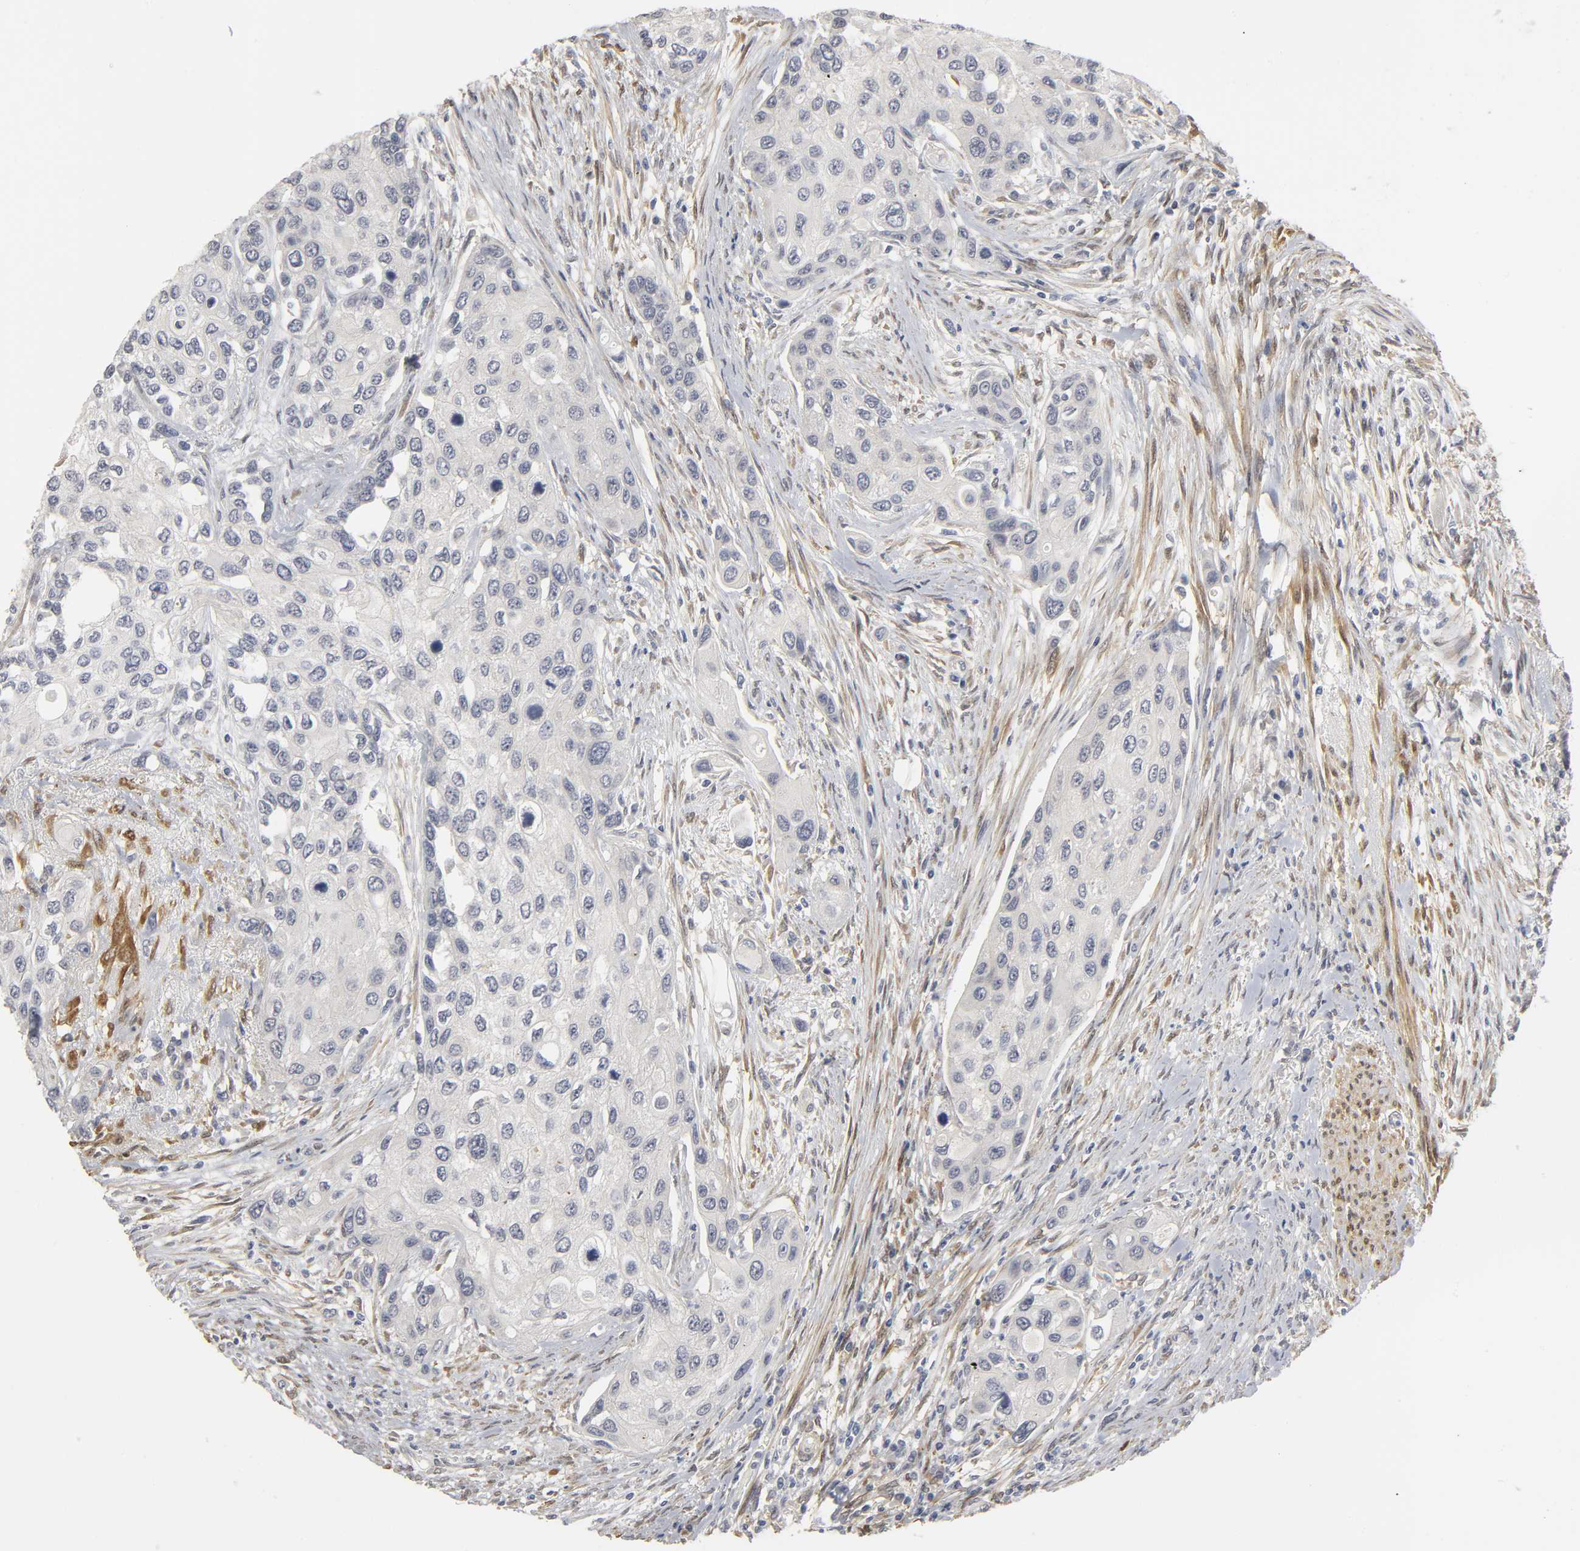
{"staining": {"intensity": "negative", "quantity": "none", "location": "none"}, "tissue": "urothelial cancer", "cell_type": "Tumor cells", "image_type": "cancer", "snomed": [{"axis": "morphology", "description": "Urothelial carcinoma, High grade"}, {"axis": "topography", "description": "Urinary bladder"}], "caption": "The immunohistochemistry photomicrograph has no significant positivity in tumor cells of urothelial carcinoma (high-grade) tissue.", "gene": "PDLIM3", "patient": {"sex": "female", "age": 56}}